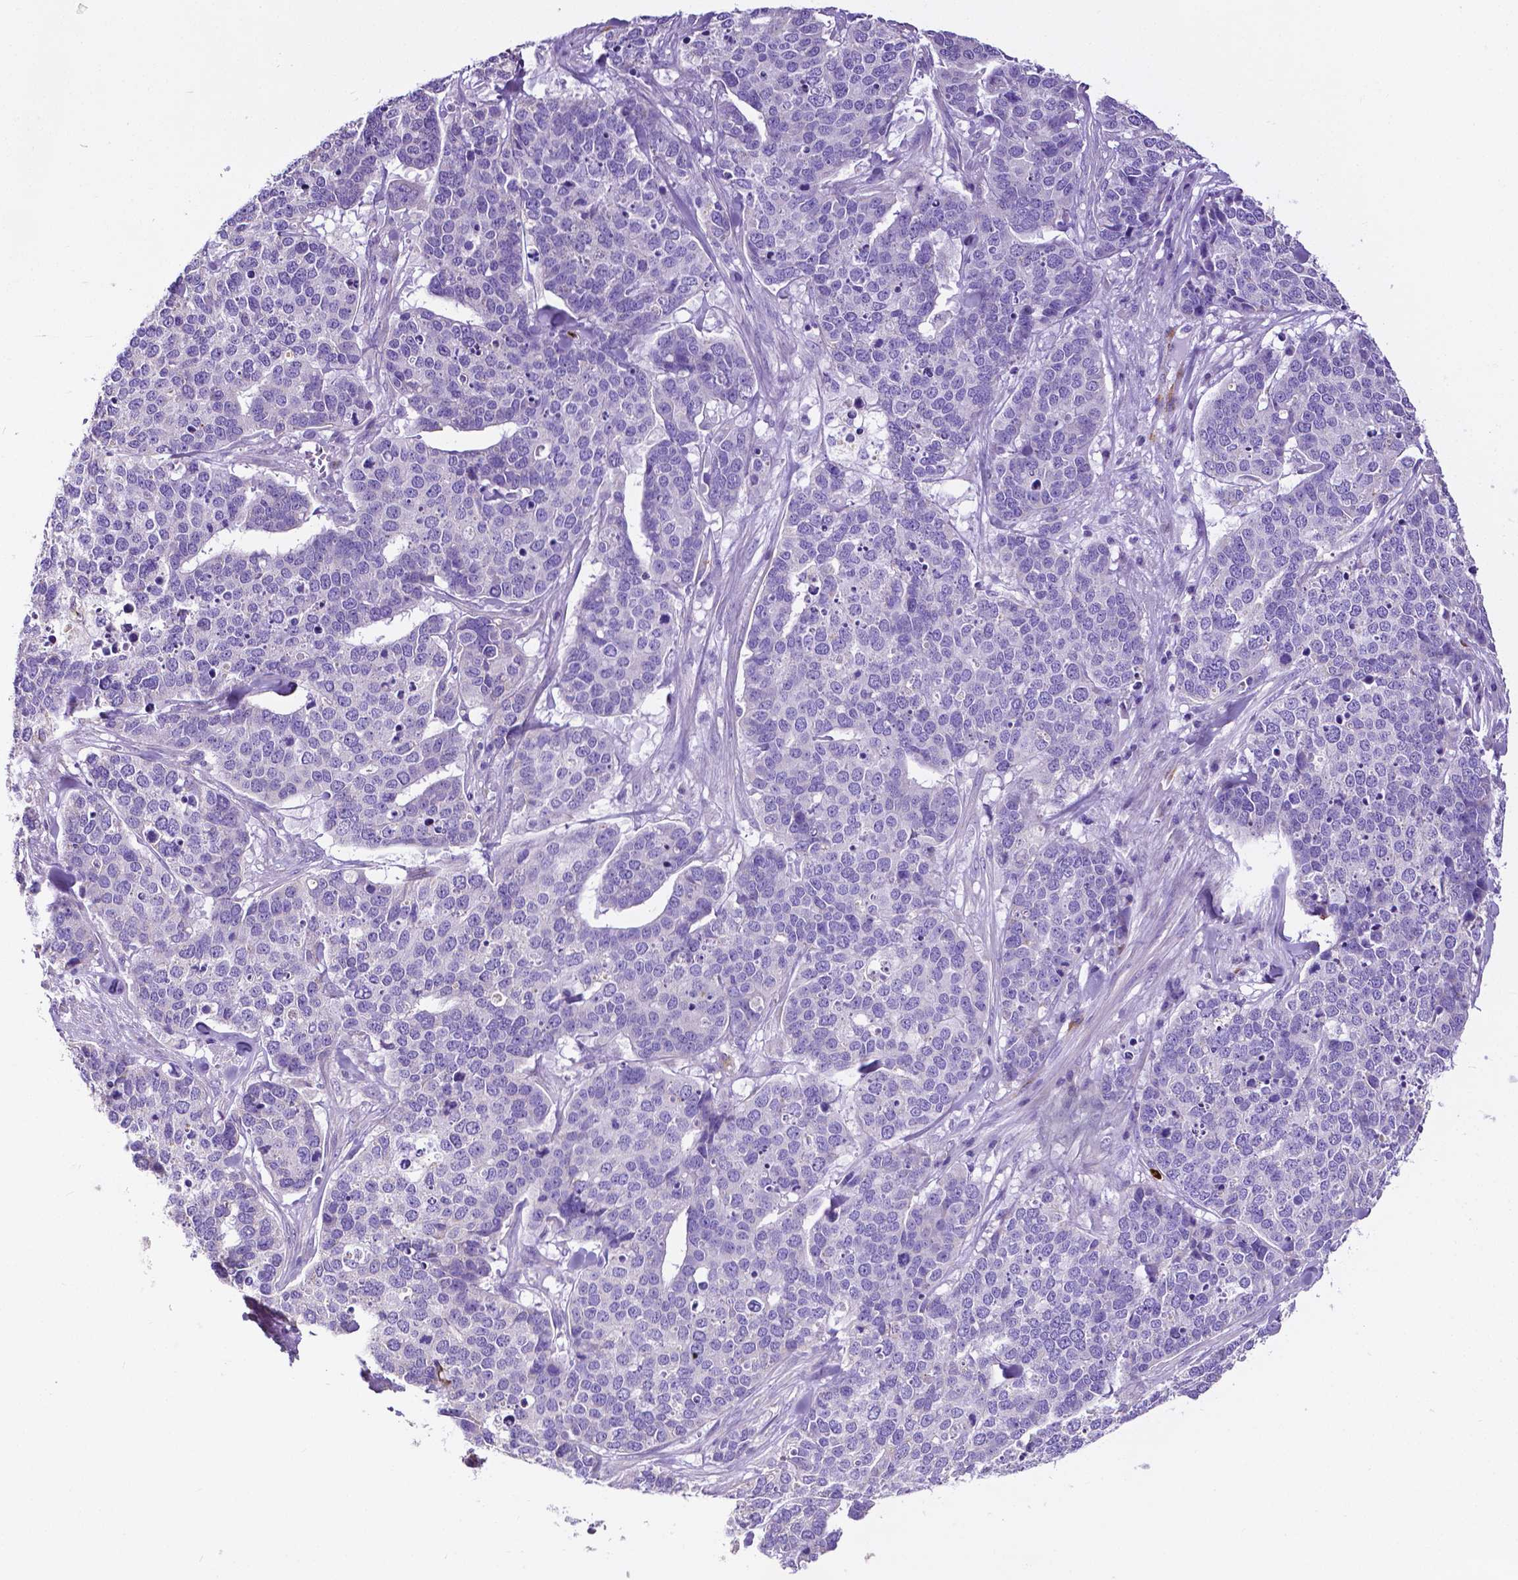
{"staining": {"intensity": "negative", "quantity": "none", "location": "none"}, "tissue": "ovarian cancer", "cell_type": "Tumor cells", "image_type": "cancer", "snomed": [{"axis": "morphology", "description": "Carcinoma, endometroid"}, {"axis": "topography", "description": "Ovary"}], "caption": "This is a histopathology image of IHC staining of ovarian cancer, which shows no expression in tumor cells. (Immunohistochemistry, brightfield microscopy, high magnification).", "gene": "MMP9", "patient": {"sex": "female", "age": 65}}